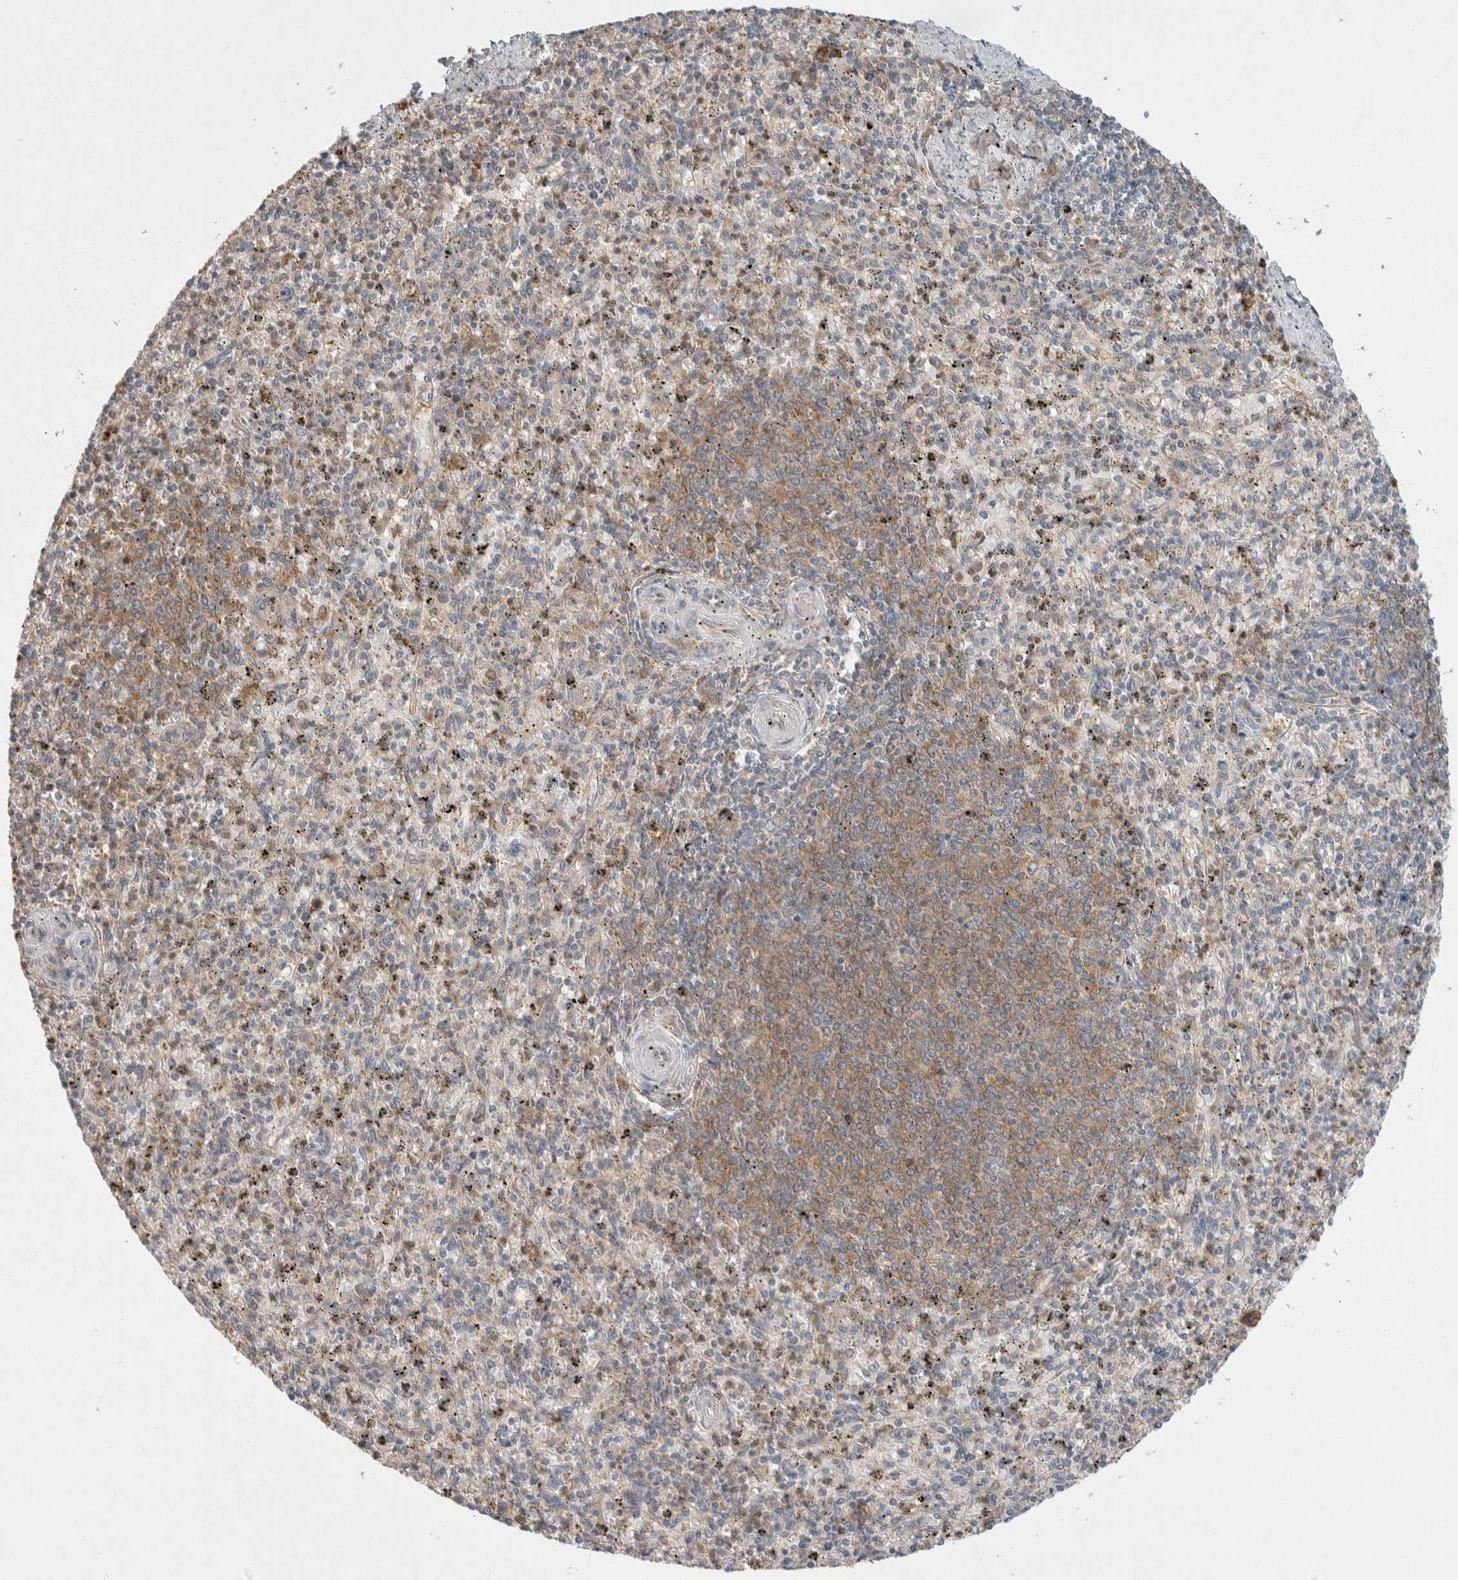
{"staining": {"intensity": "moderate", "quantity": "25%-75%", "location": "cytoplasmic/membranous"}, "tissue": "spleen", "cell_type": "Cells in red pulp", "image_type": "normal", "snomed": [{"axis": "morphology", "description": "Normal tissue, NOS"}, {"axis": "topography", "description": "Spleen"}], "caption": "Brown immunohistochemical staining in normal spleen demonstrates moderate cytoplasmic/membranous staining in approximately 25%-75% of cells in red pulp. (DAB (3,3'-diaminobenzidine) IHC with brightfield microscopy, high magnification).", "gene": "PXK", "patient": {"sex": "male", "age": 72}}